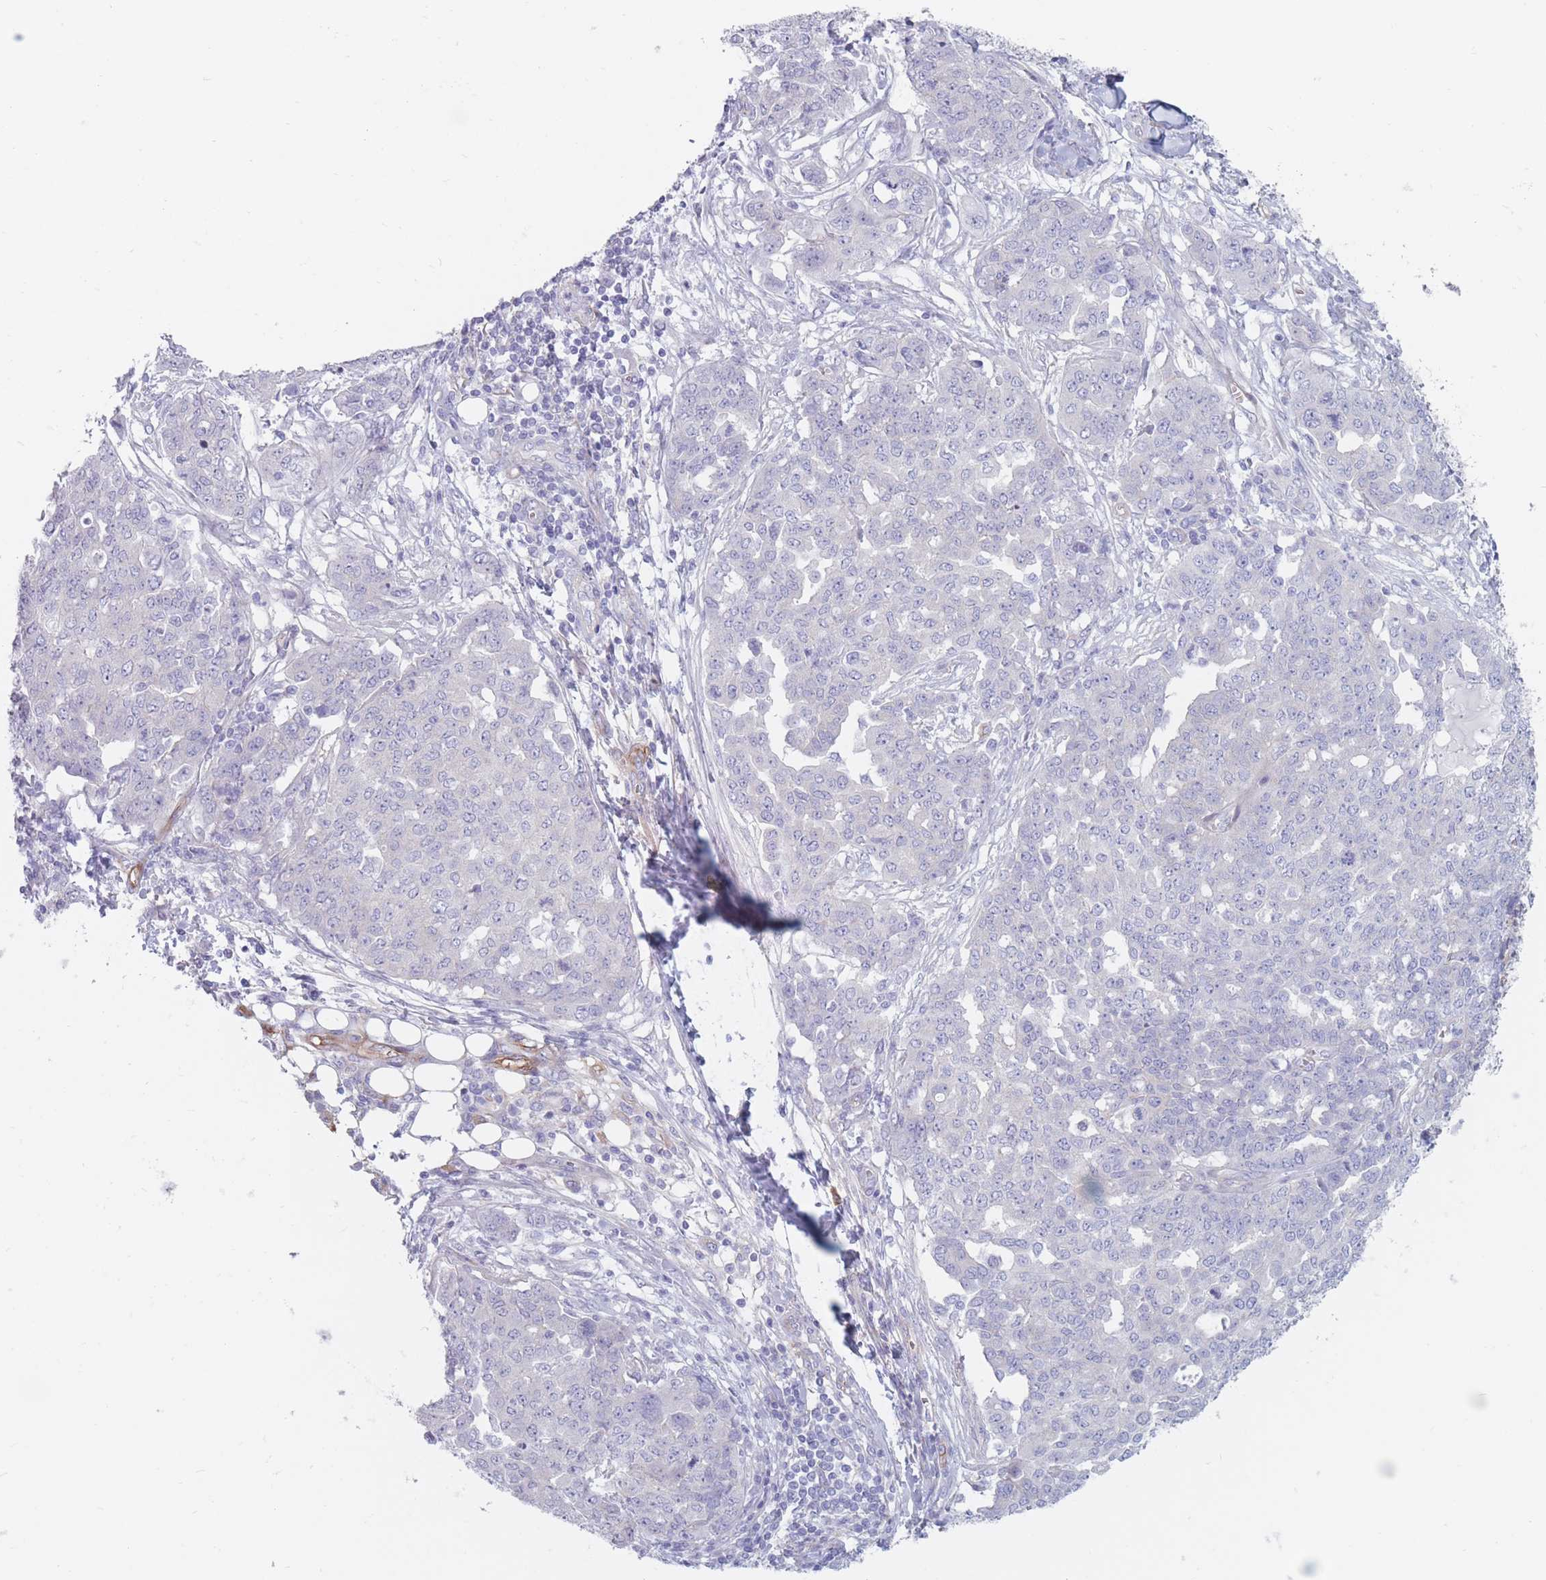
{"staining": {"intensity": "negative", "quantity": "none", "location": "none"}, "tissue": "ovarian cancer", "cell_type": "Tumor cells", "image_type": "cancer", "snomed": [{"axis": "morphology", "description": "Cystadenocarcinoma, serous, NOS"}, {"axis": "topography", "description": "Soft tissue"}, {"axis": "topography", "description": "Ovary"}], "caption": "This image is of ovarian cancer (serous cystadenocarcinoma) stained with immunohistochemistry to label a protein in brown with the nuclei are counter-stained blue. There is no expression in tumor cells. (DAB (3,3'-diaminobenzidine) immunohistochemistry (IHC), high magnification).", "gene": "PLPP1", "patient": {"sex": "female", "age": 57}}